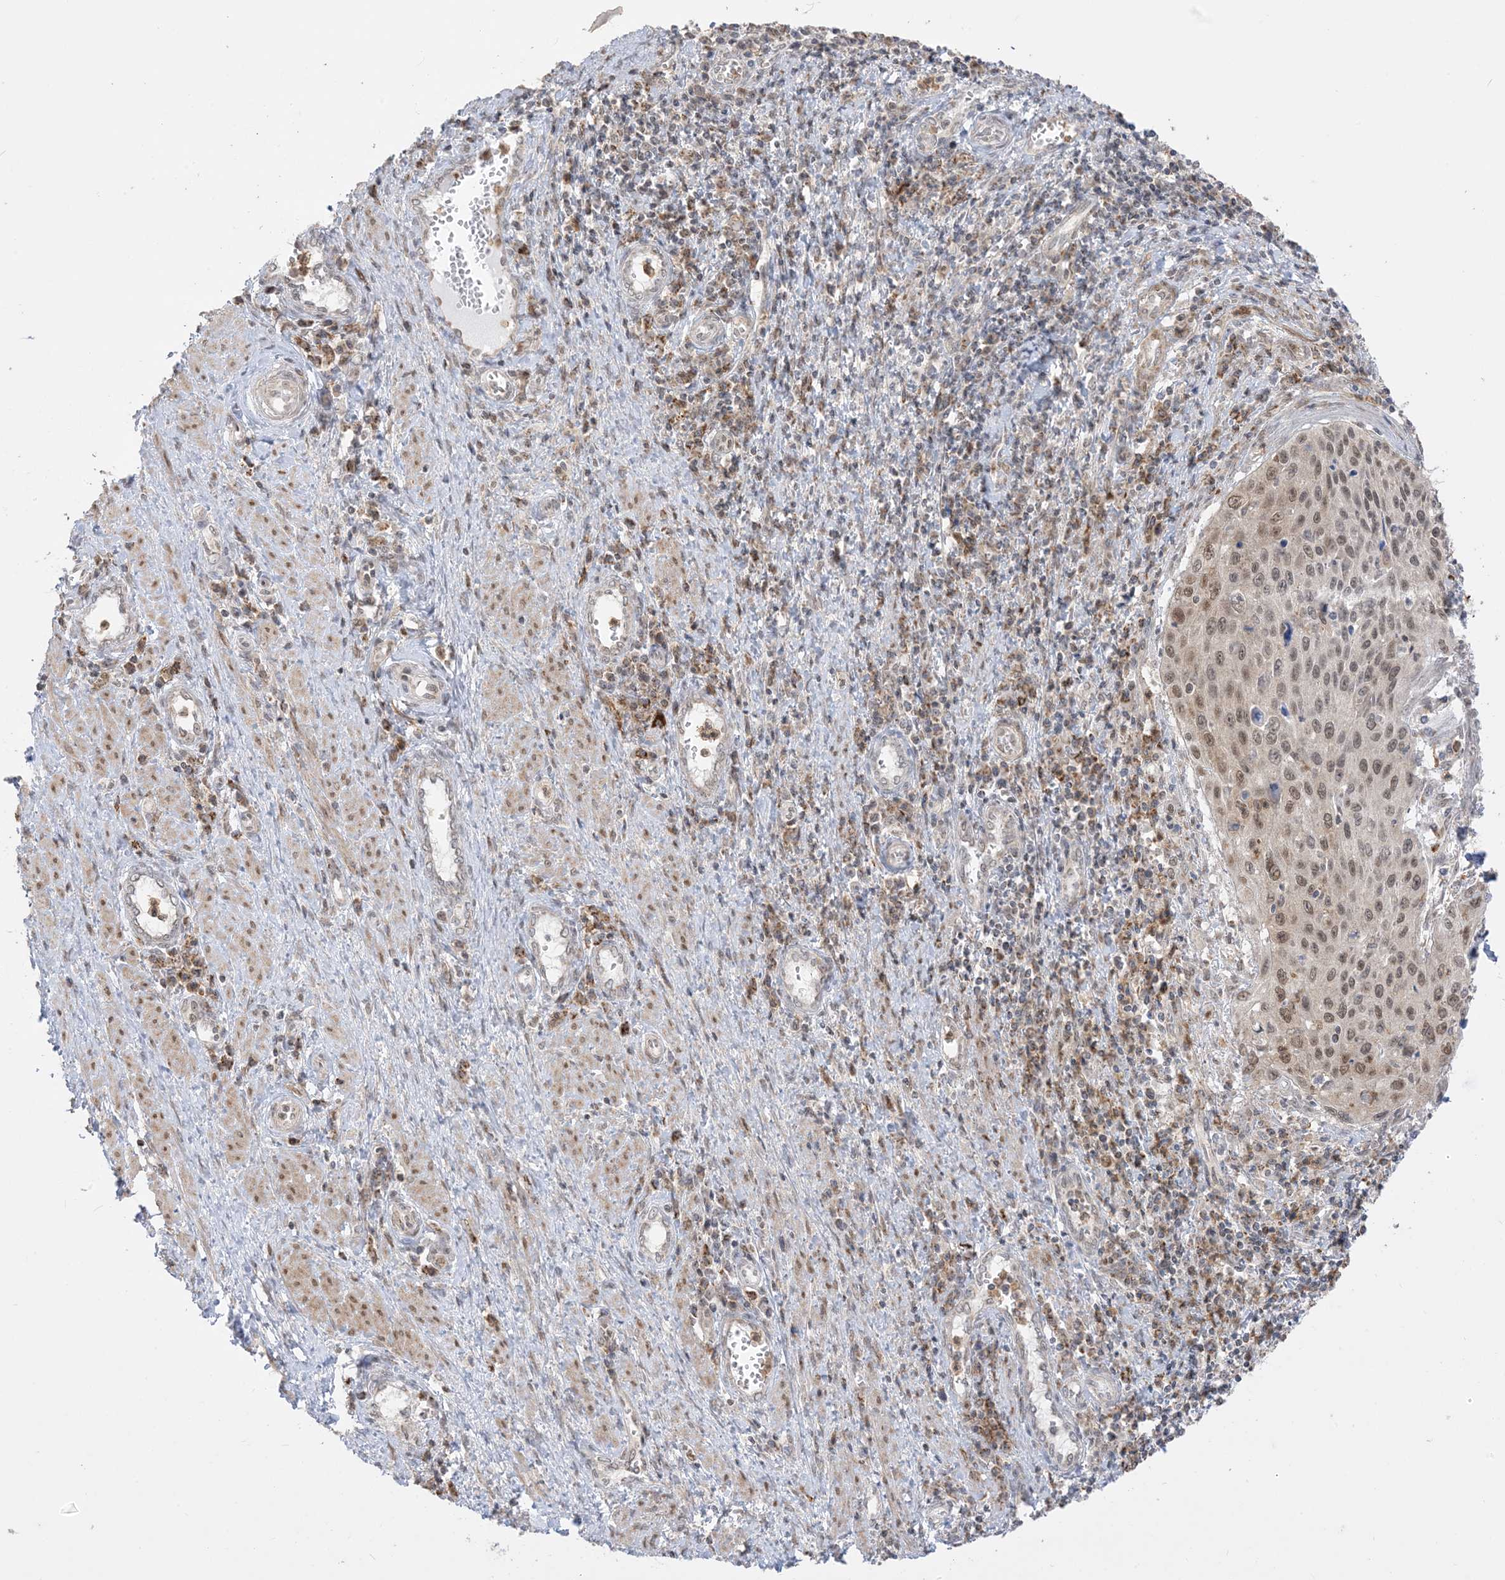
{"staining": {"intensity": "moderate", "quantity": ">75%", "location": "nuclear"}, "tissue": "cervical cancer", "cell_type": "Tumor cells", "image_type": "cancer", "snomed": [{"axis": "morphology", "description": "Squamous cell carcinoma, NOS"}, {"axis": "topography", "description": "Cervix"}], "caption": "Immunohistochemical staining of human cervical cancer shows moderate nuclear protein expression in approximately >75% of tumor cells.", "gene": "KANSL3", "patient": {"sex": "female", "age": 32}}